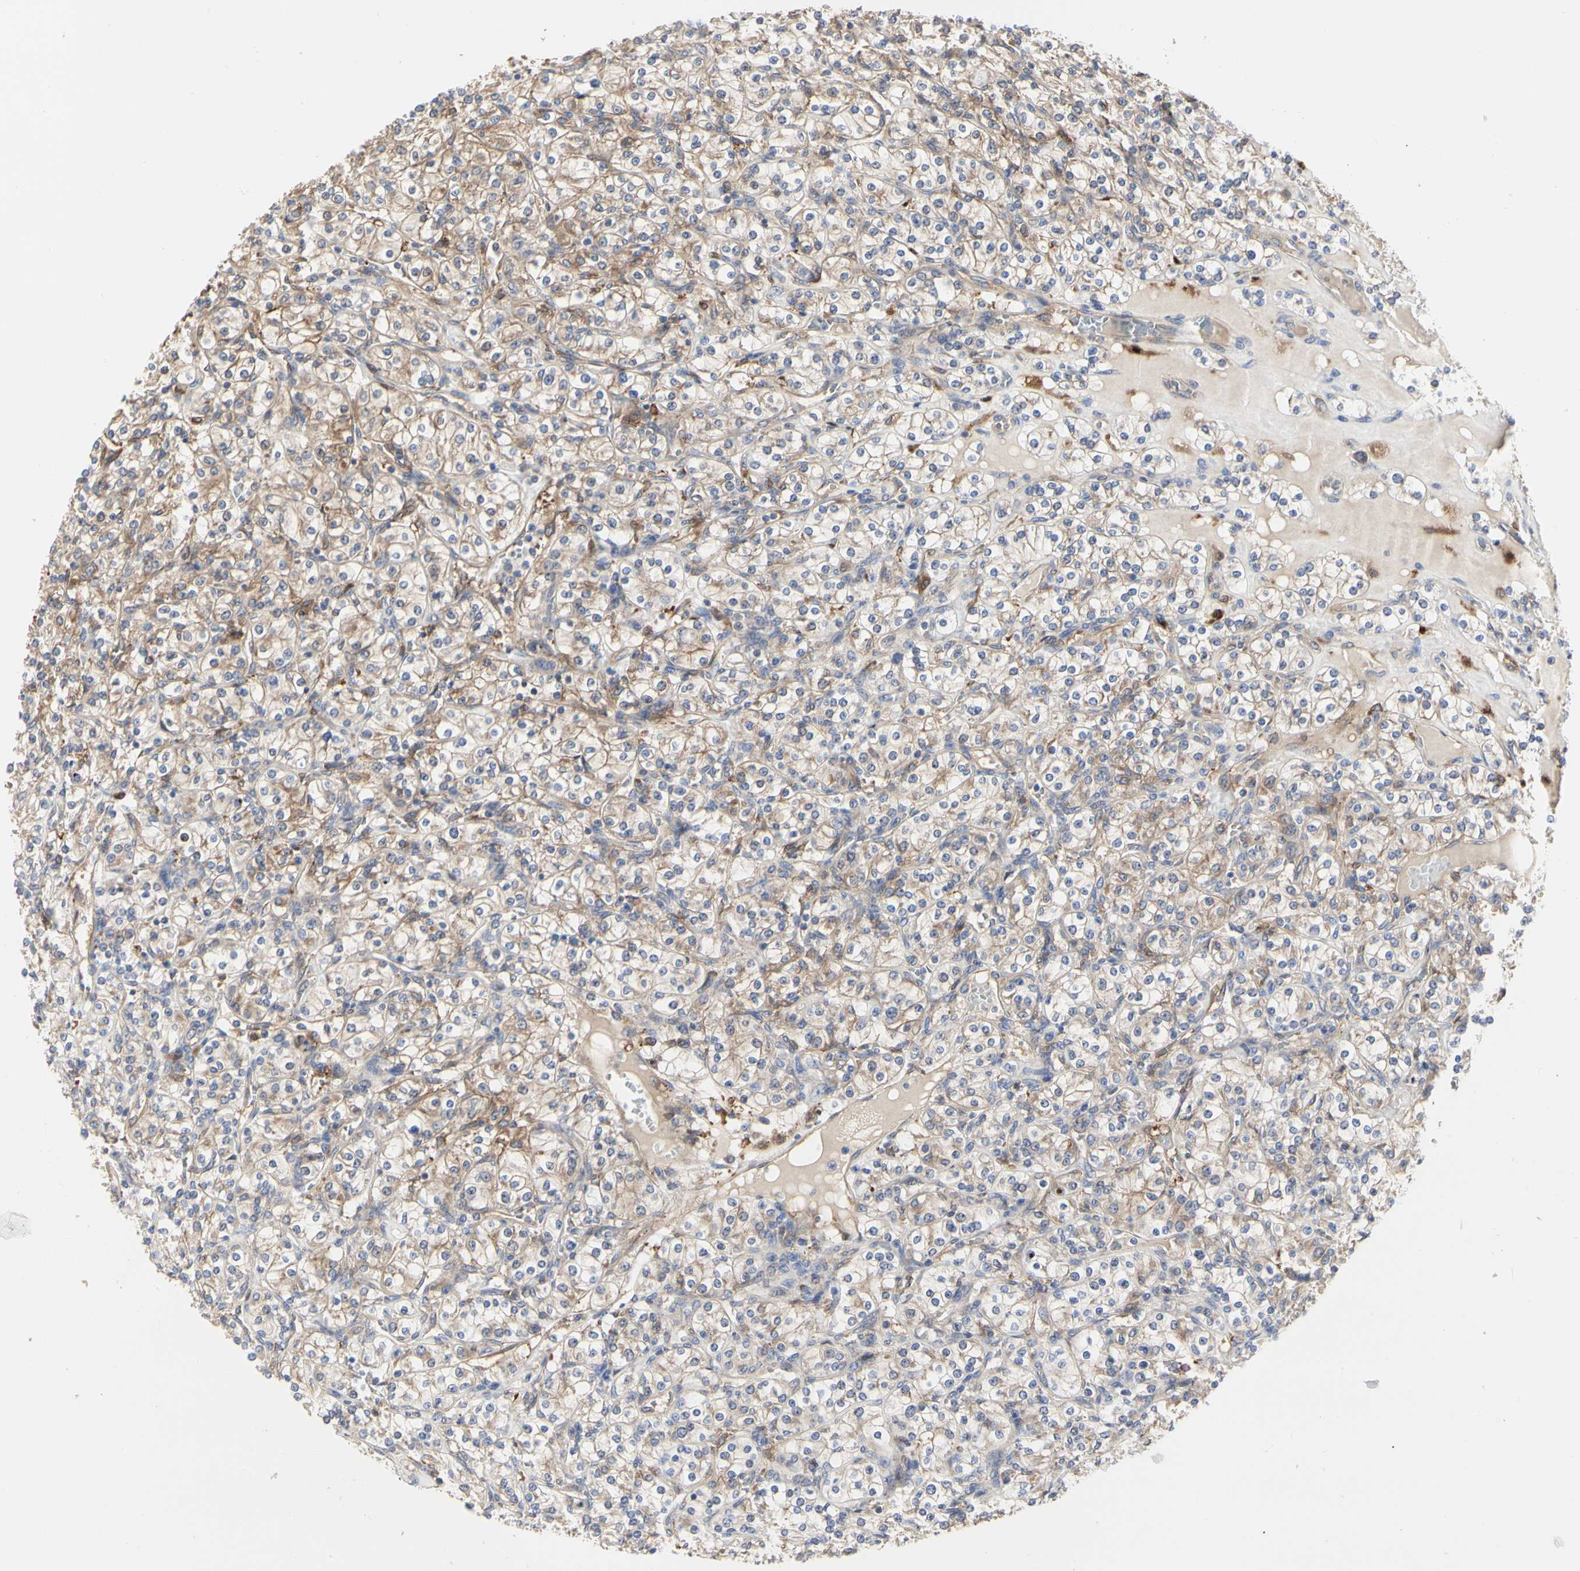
{"staining": {"intensity": "moderate", "quantity": ">75%", "location": "cytoplasmic/membranous"}, "tissue": "renal cancer", "cell_type": "Tumor cells", "image_type": "cancer", "snomed": [{"axis": "morphology", "description": "Adenocarcinoma, NOS"}, {"axis": "topography", "description": "Kidney"}], "caption": "Human adenocarcinoma (renal) stained for a protein (brown) shows moderate cytoplasmic/membranous positive positivity in approximately >75% of tumor cells.", "gene": "C3orf52", "patient": {"sex": "male", "age": 77}}